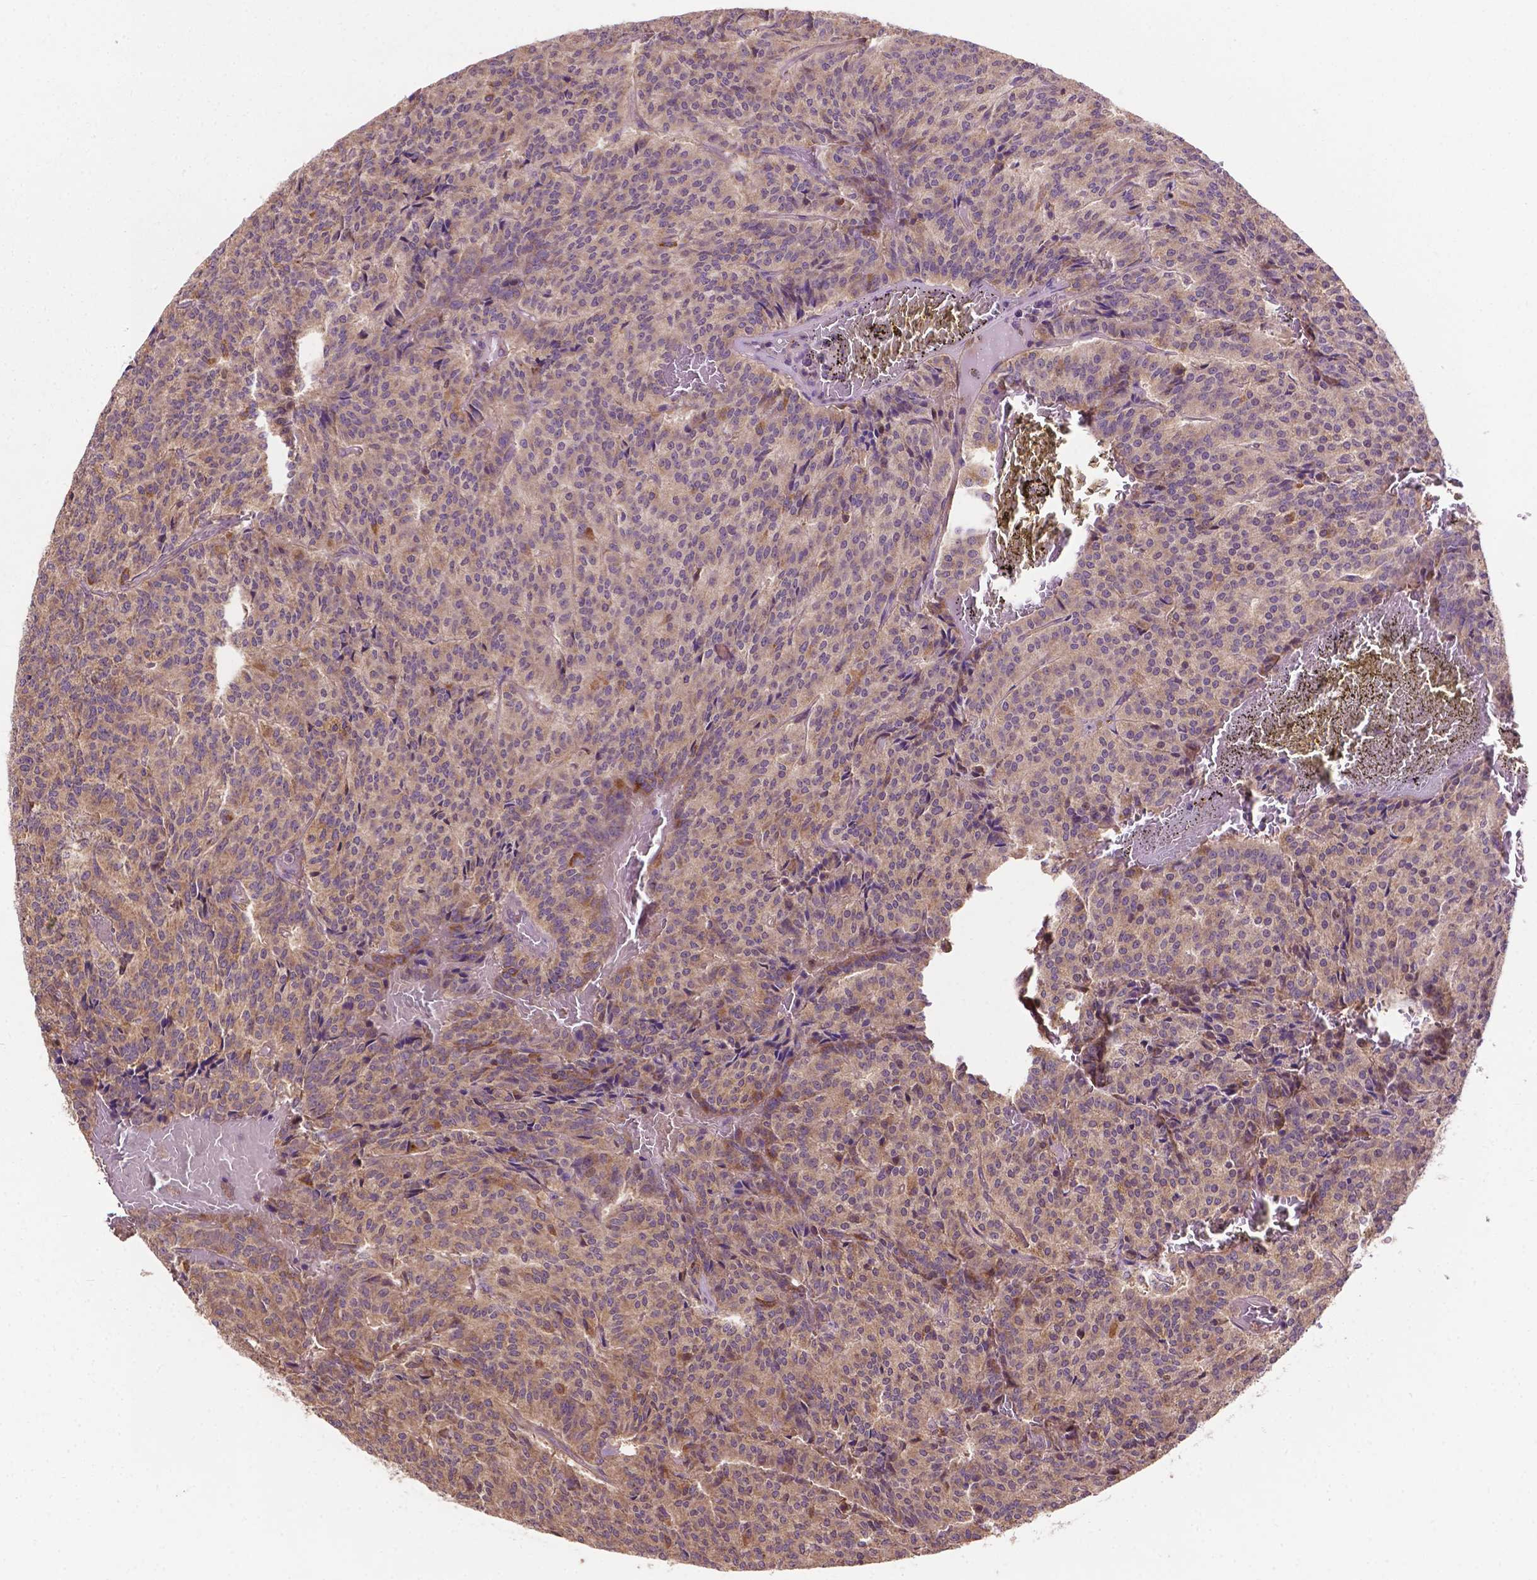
{"staining": {"intensity": "weak", "quantity": ">75%", "location": "cytoplasmic/membranous"}, "tissue": "carcinoid", "cell_type": "Tumor cells", "image_type": "cancer", "snomed": [{"axis": "morphology", "description": "Carcinoid, malignant, NOS"}, {"axis": "topography", "description": "Lung"}], "caption": "Immunohistochemical staining of carcinoid shows low levels of weak cytoplasmic/membranous positivity in approximately >75% of tumor cells. (Brightfield microscopy of DAB IHC at high magnification).", "gene": "GJA9", "patient": {"sex": "male", "age": 70}}